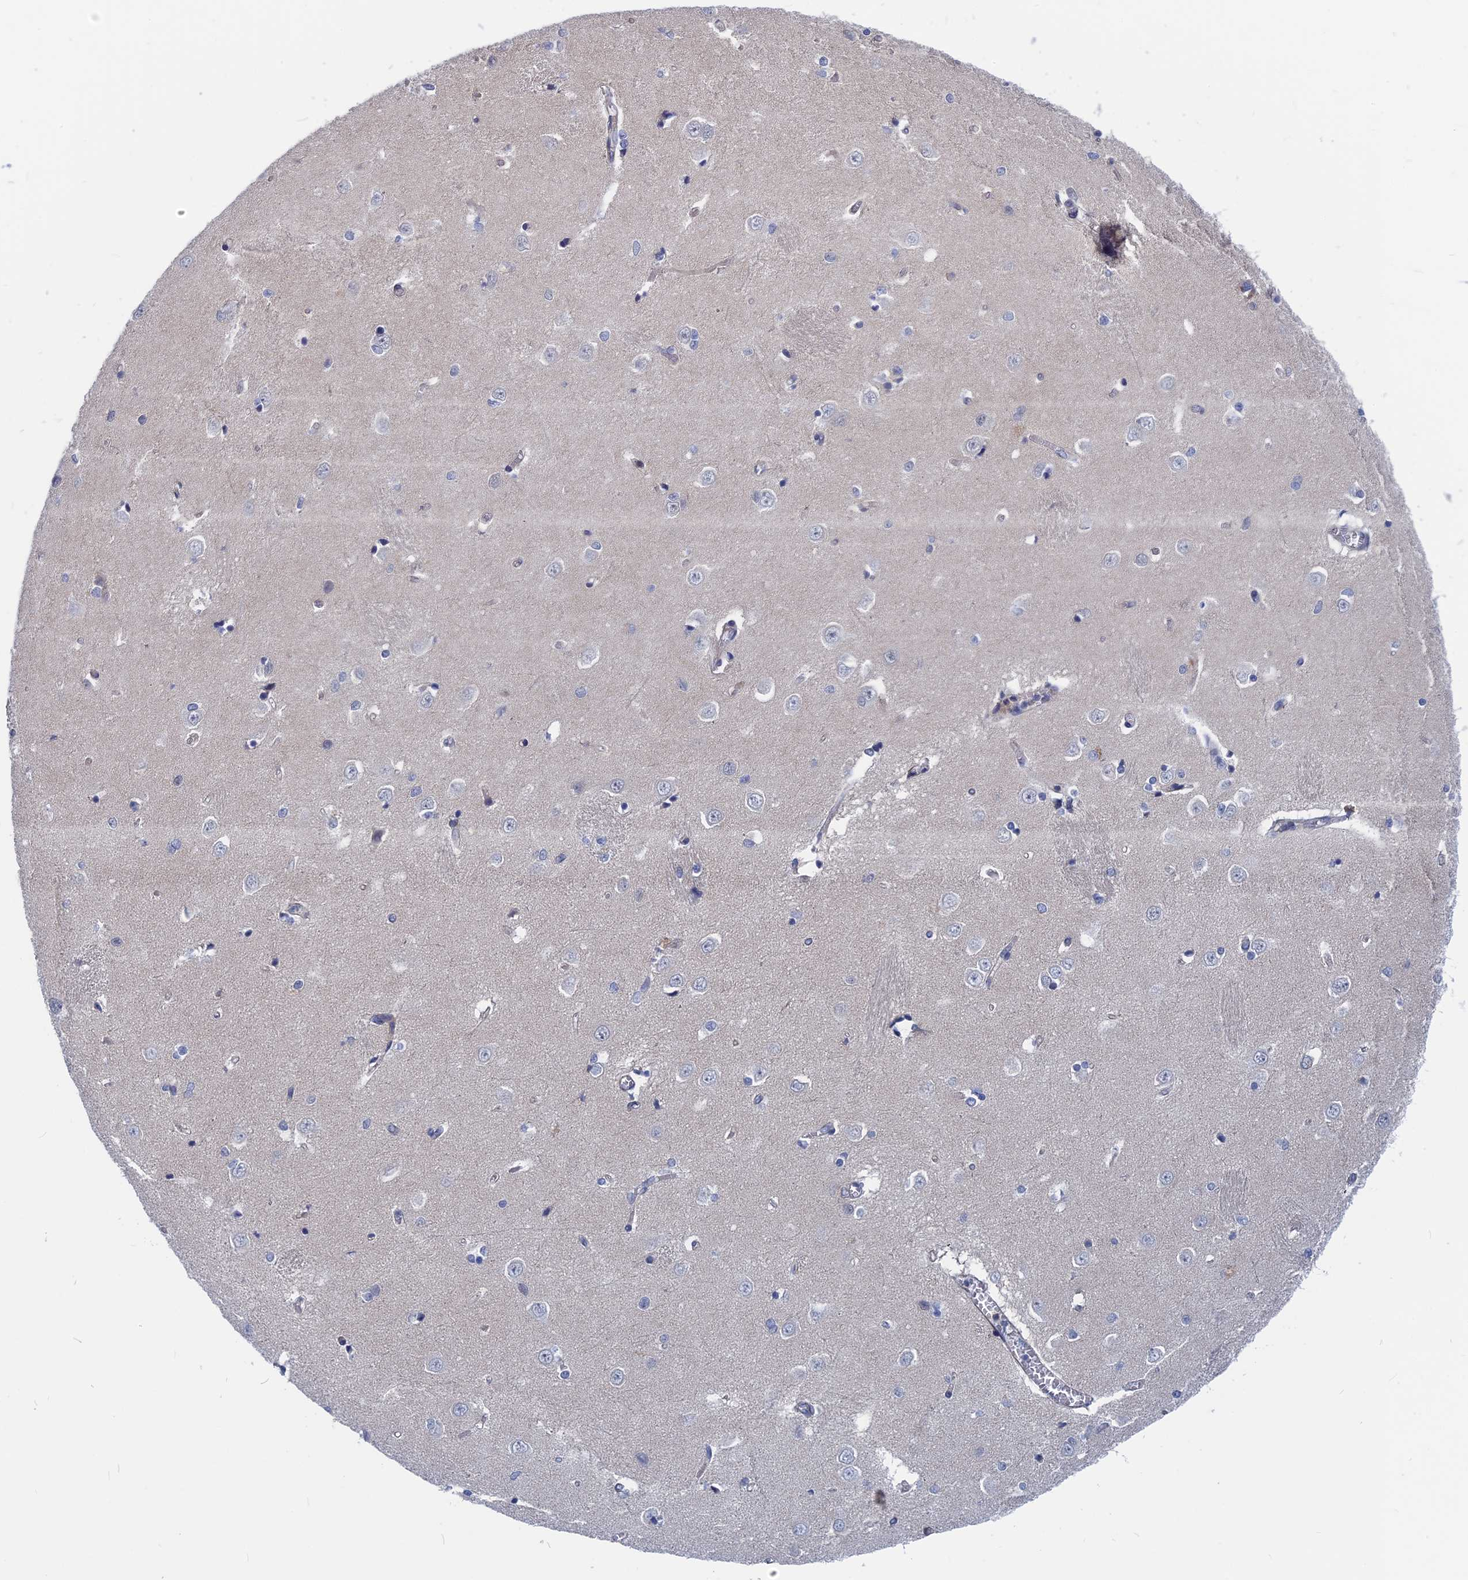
{"staining": {"intensity": "negative", "quantity": "none", "location": "none"}, "tissue": "caudate", "cell_type": "Glial cells", "image_type": "normal", "snomed": [{"axis": "morphology", "description": "Normal tissue, NOS"}, {"axis": "topography", "description": "Lateral ventricle wall"}], "caption": "The photomicrograph reveals no significant staining in glial cells of caudate.", "gene": "MARCHF3", "patient": {"sex": "male", "age": 37}}